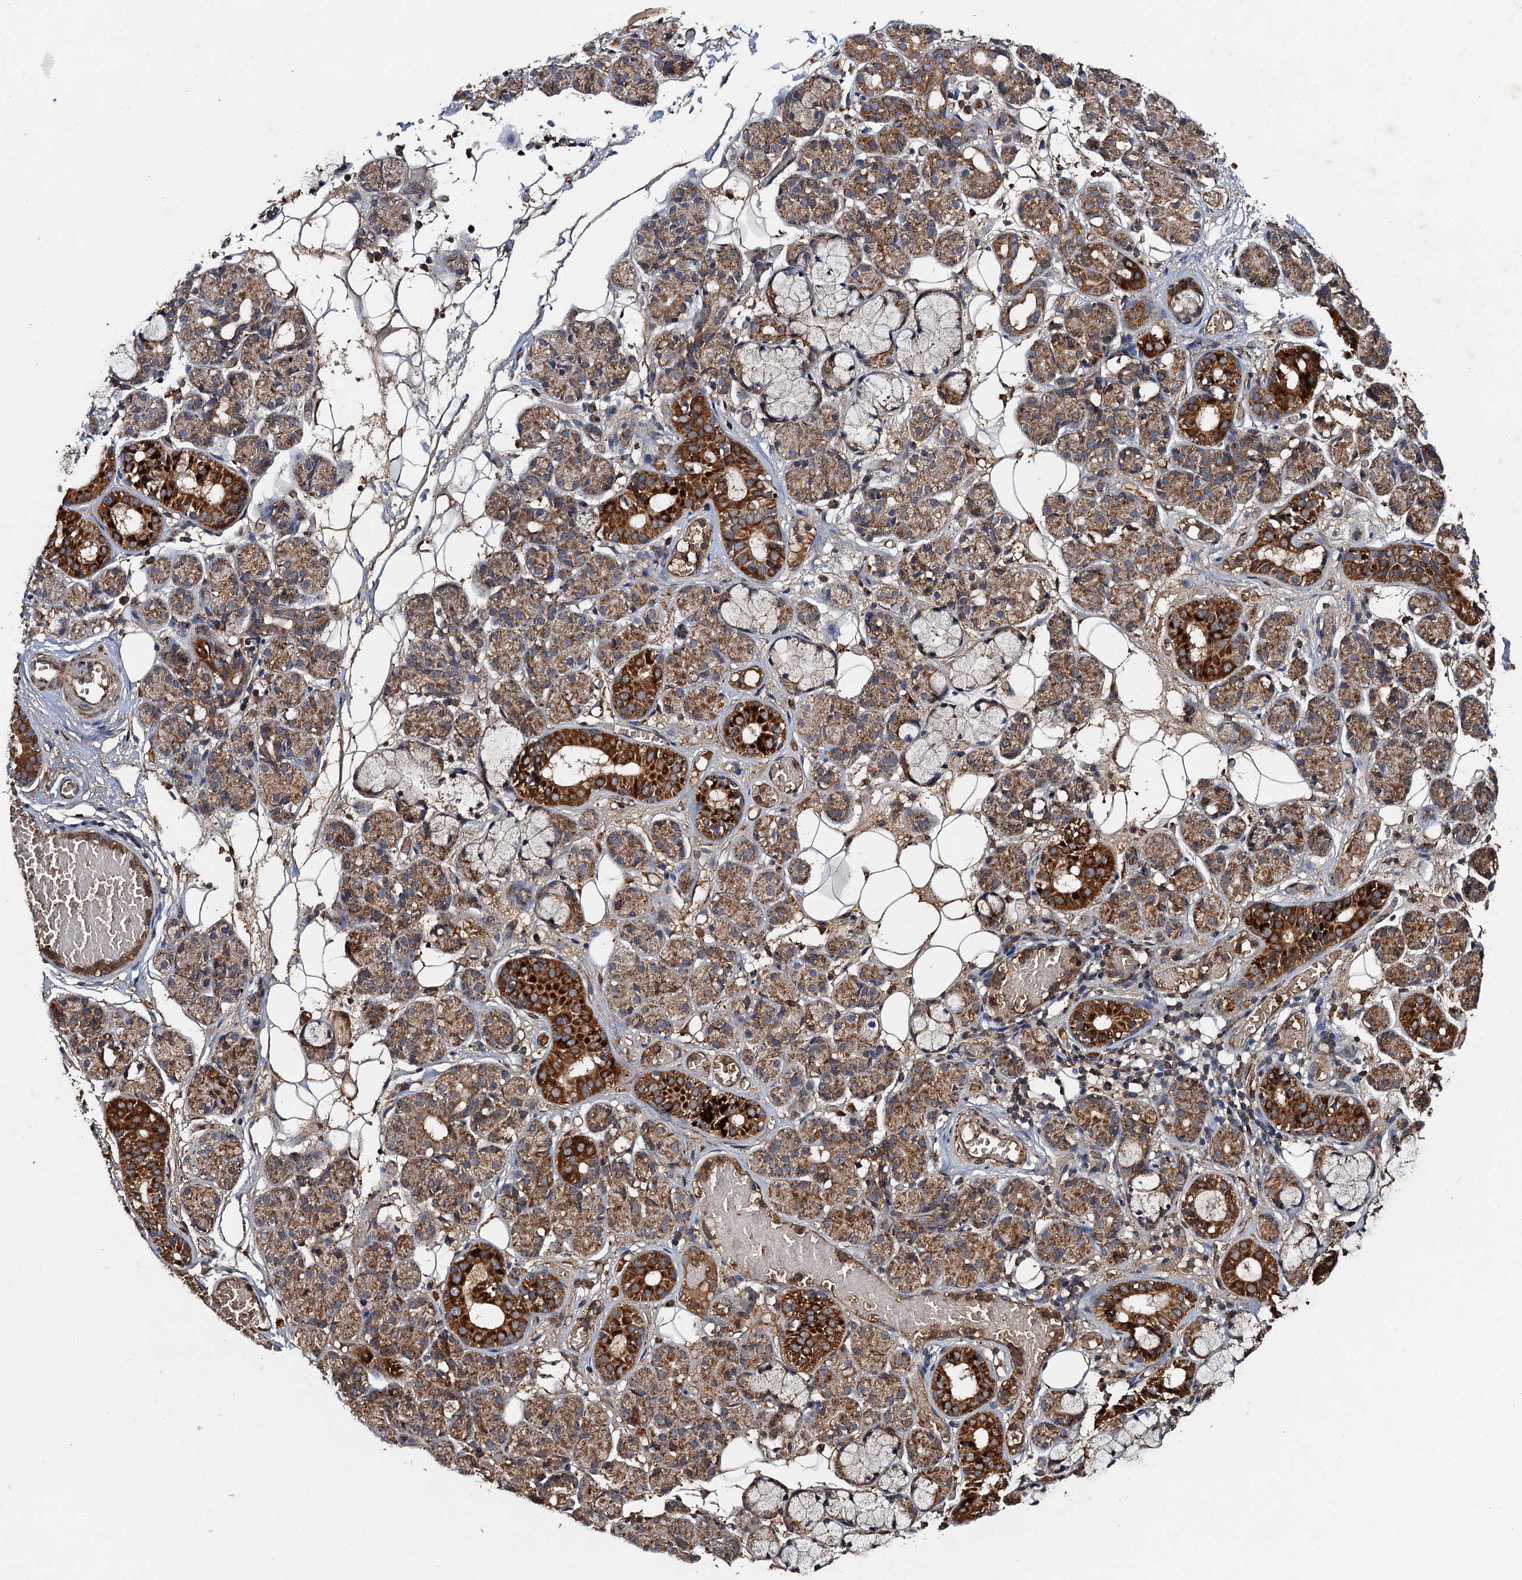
{"staining": {"intensity": "strong", "quantity": ">75%", "location": "cytoplasmic/membranous"}, "tissue": "salivary gland", "cell_type": "Glandular cells", "image_type": "normal", "snomed": [{"axis": "morphology", "description": "Normal tissue, NOS"}, {"axis": "topography", "description": "Salivary gland"}], "caption": "This micrograph demonstrates benign salivary gland stained with IHC to label a protein in brown. The cytoplasmic/membranous of glandular cells show strong positivity for the protein. Nuclei are counter-stained blue.", "gene": "NDUFA13", "patient": {"sex": "male", "age": 63}}